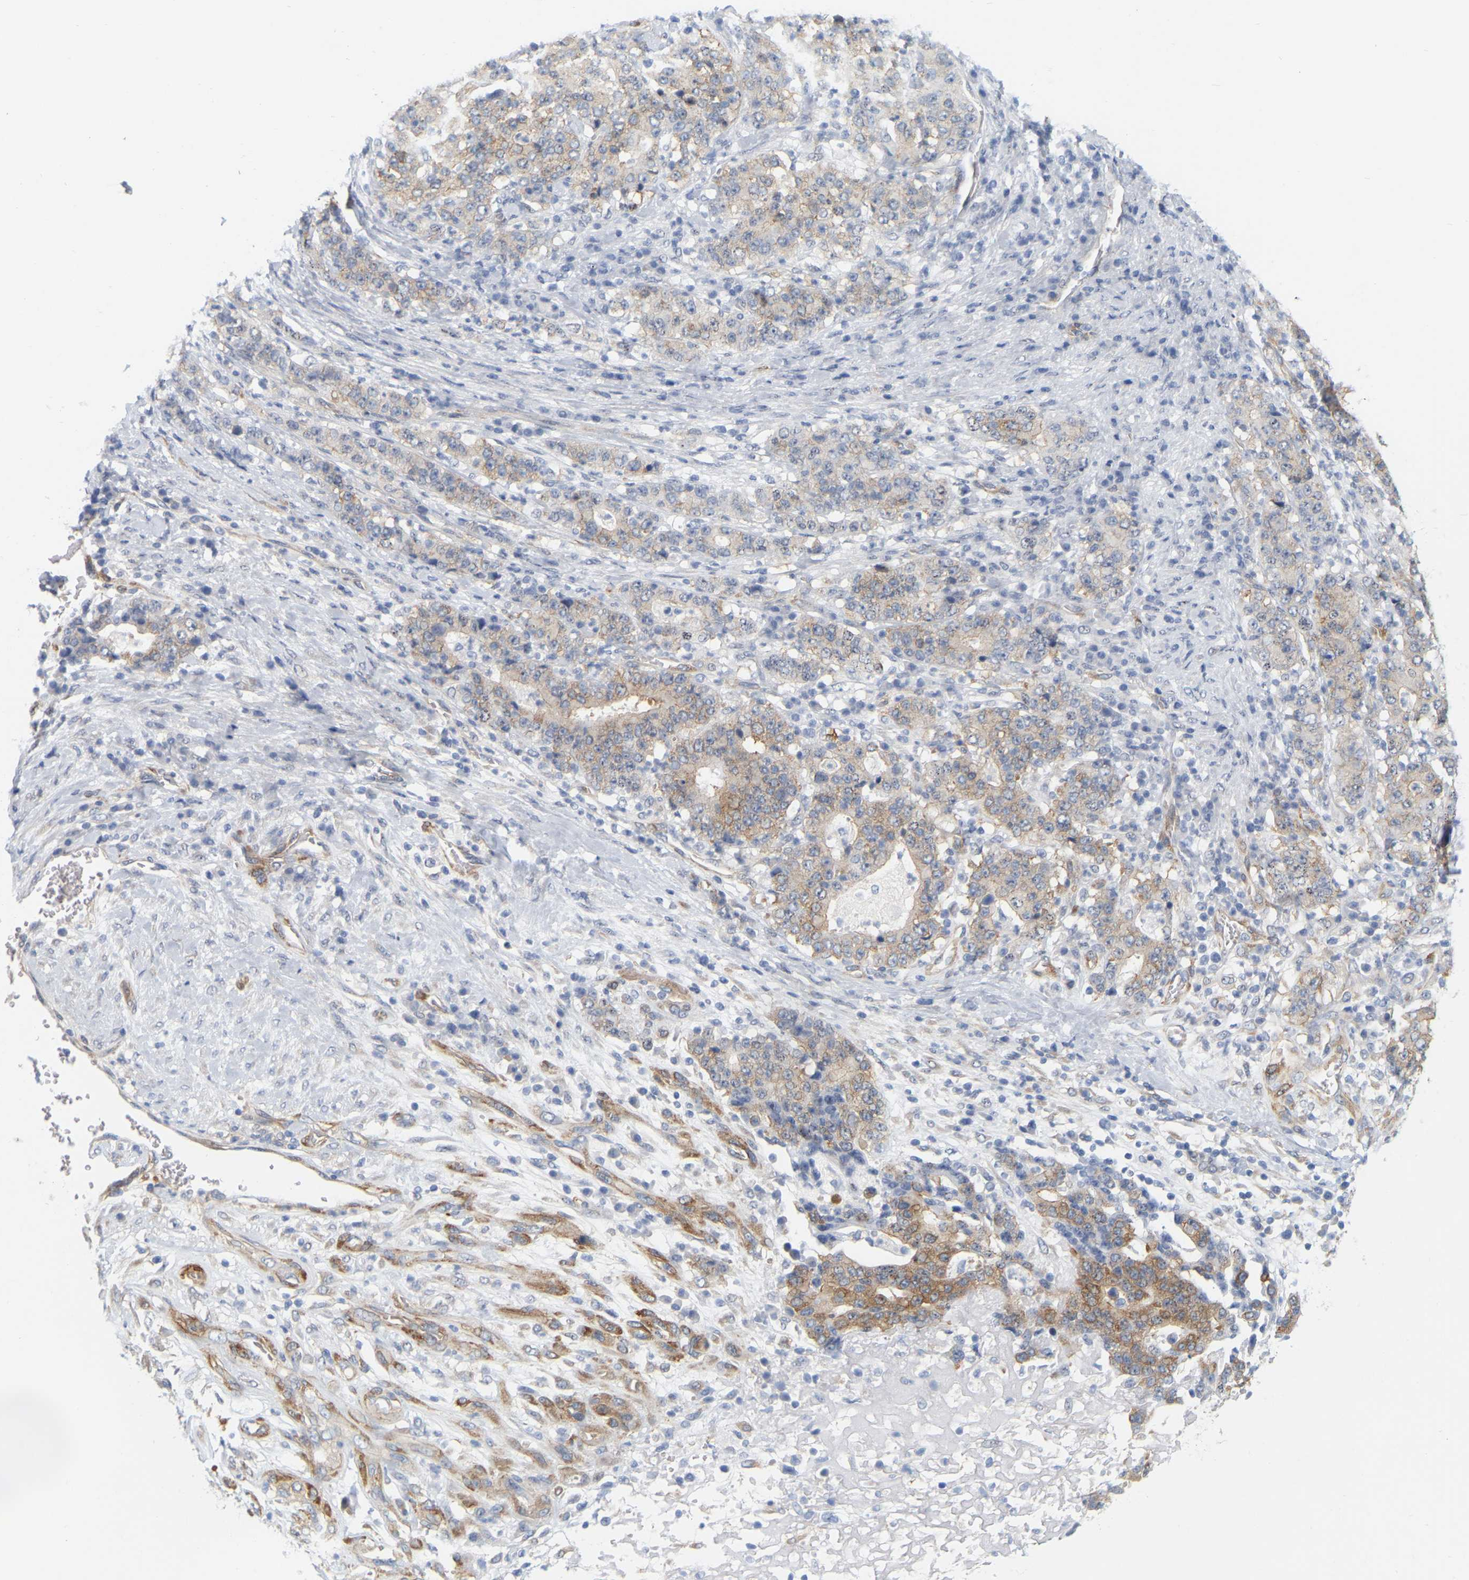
{"staining": {"intensity": "moderate", "quantity": "<25%", "location": "cytoplasmic/membranous"}, "tissue": "stomach cancer", "cell_type": "Tumor cells", "image_type": "cancer", "snomed": [{"axis": "morphology", "description": "Normal tissue, NOS"}, {"axis": "morphology", "description": "Adenocarcinoma, NOS"}, {"axis": "topography", "description": "Stomach, upper"}, {"axis": "topography", "description": "Stomach"}], "caption": "Stomach cancer (adenocarcinoma) tissue shows moderate cytoplasmic/membranous expression in approximately <25% of tumor cells, visualized by immunohistochemistry. (IHC, brightfield microscopy, high magnification).", "gene": "RAPH1", "patient": {"sex": "male", "age": 59}}